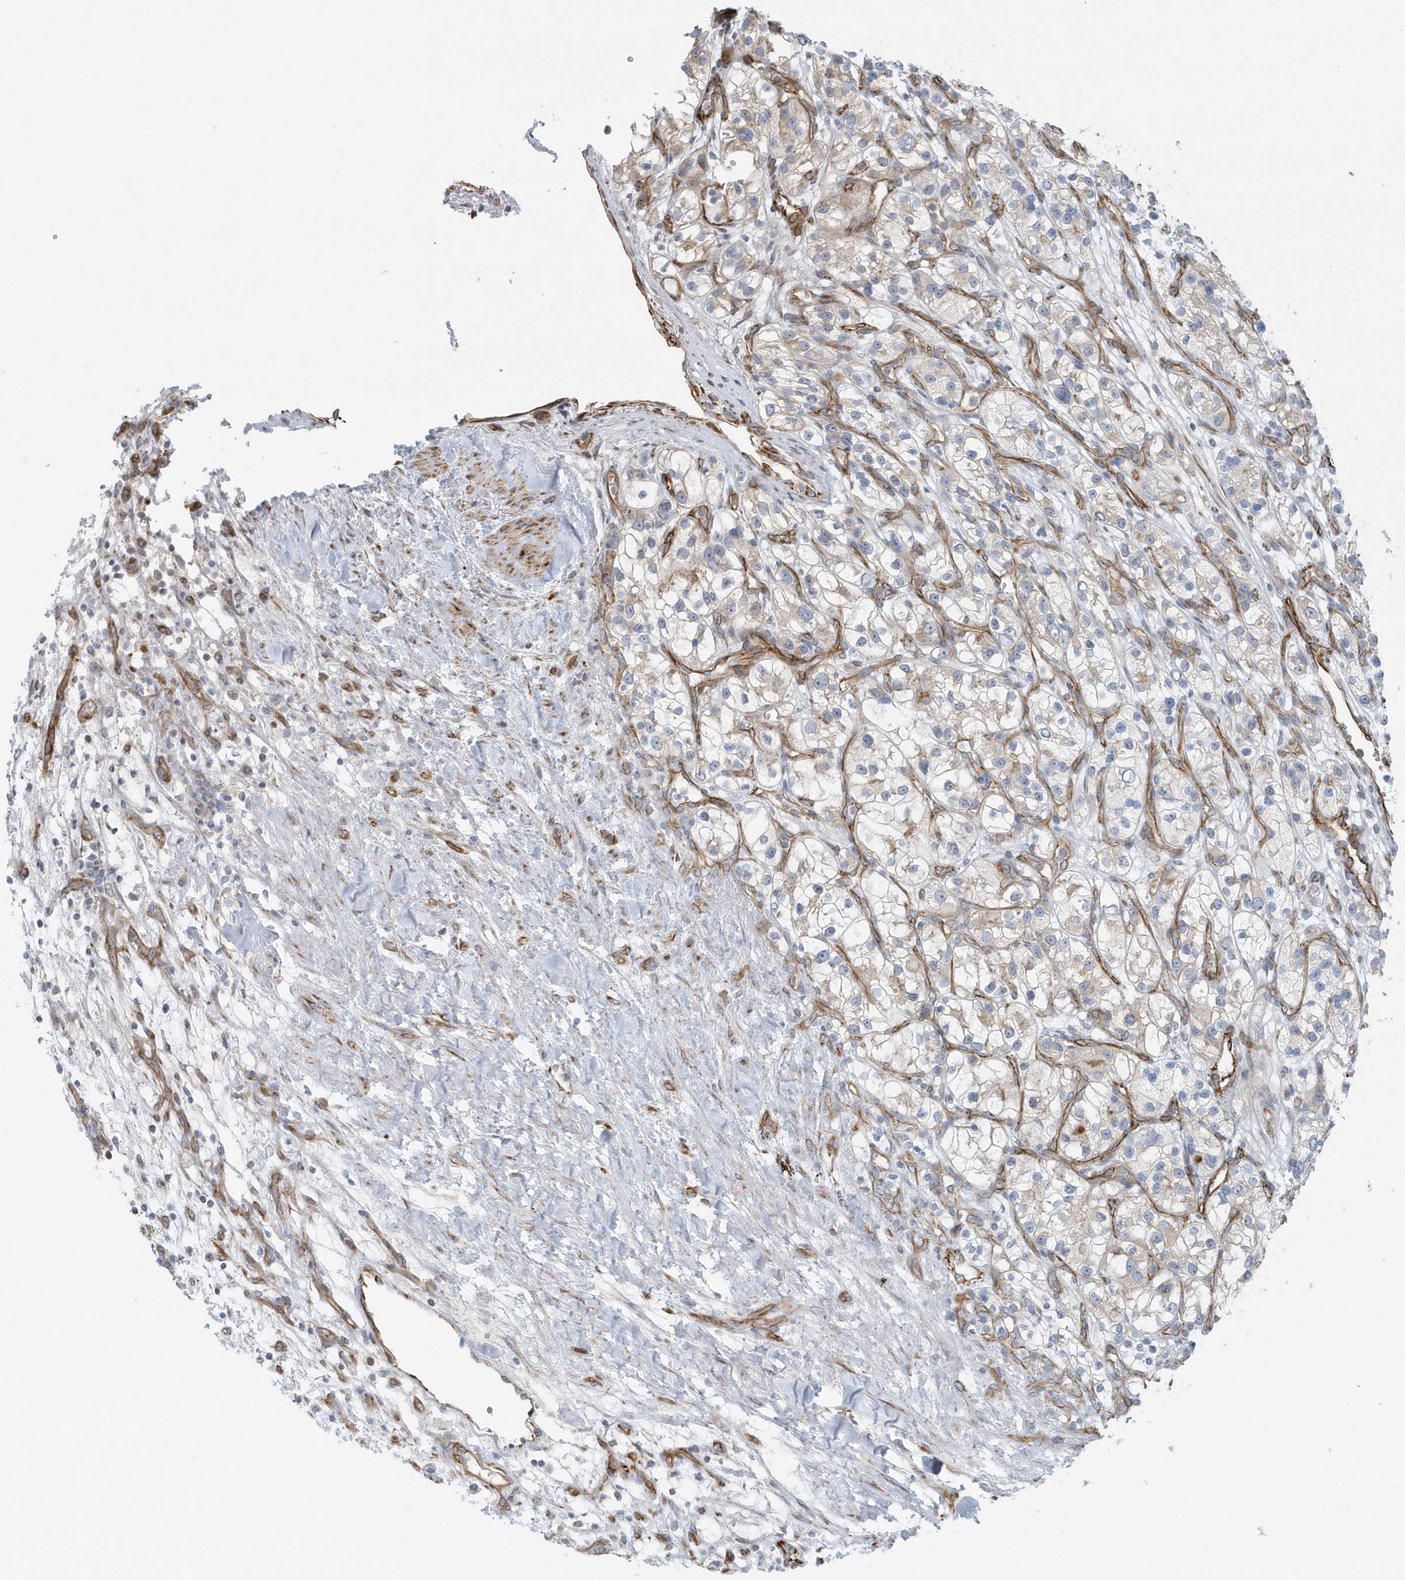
{"staining": {"intensity": "weak", "quantity": "<25%", "location": "cytoplasmic/membranous"}, "tissue": "renal cancer", "cell_type": "Tumor cells", "image_type": "cancer", "snomed": [{"axis": "morphology", "description": "Adenocarcinoma, NOS"}, {"axis": "topography", "description": "Kidney"}], "caption": "A histopathology image of renal adenocarcinoma stained for a protein demonstrates no brown staining in tumor cells. The staining is performed using DAB (3,3'-diaminobenzidine) brown chromogen with nuclei counter-stained in using hematoxylin.", "gene": "GPR152", "patient": {"sex": "female", "age": 57}}